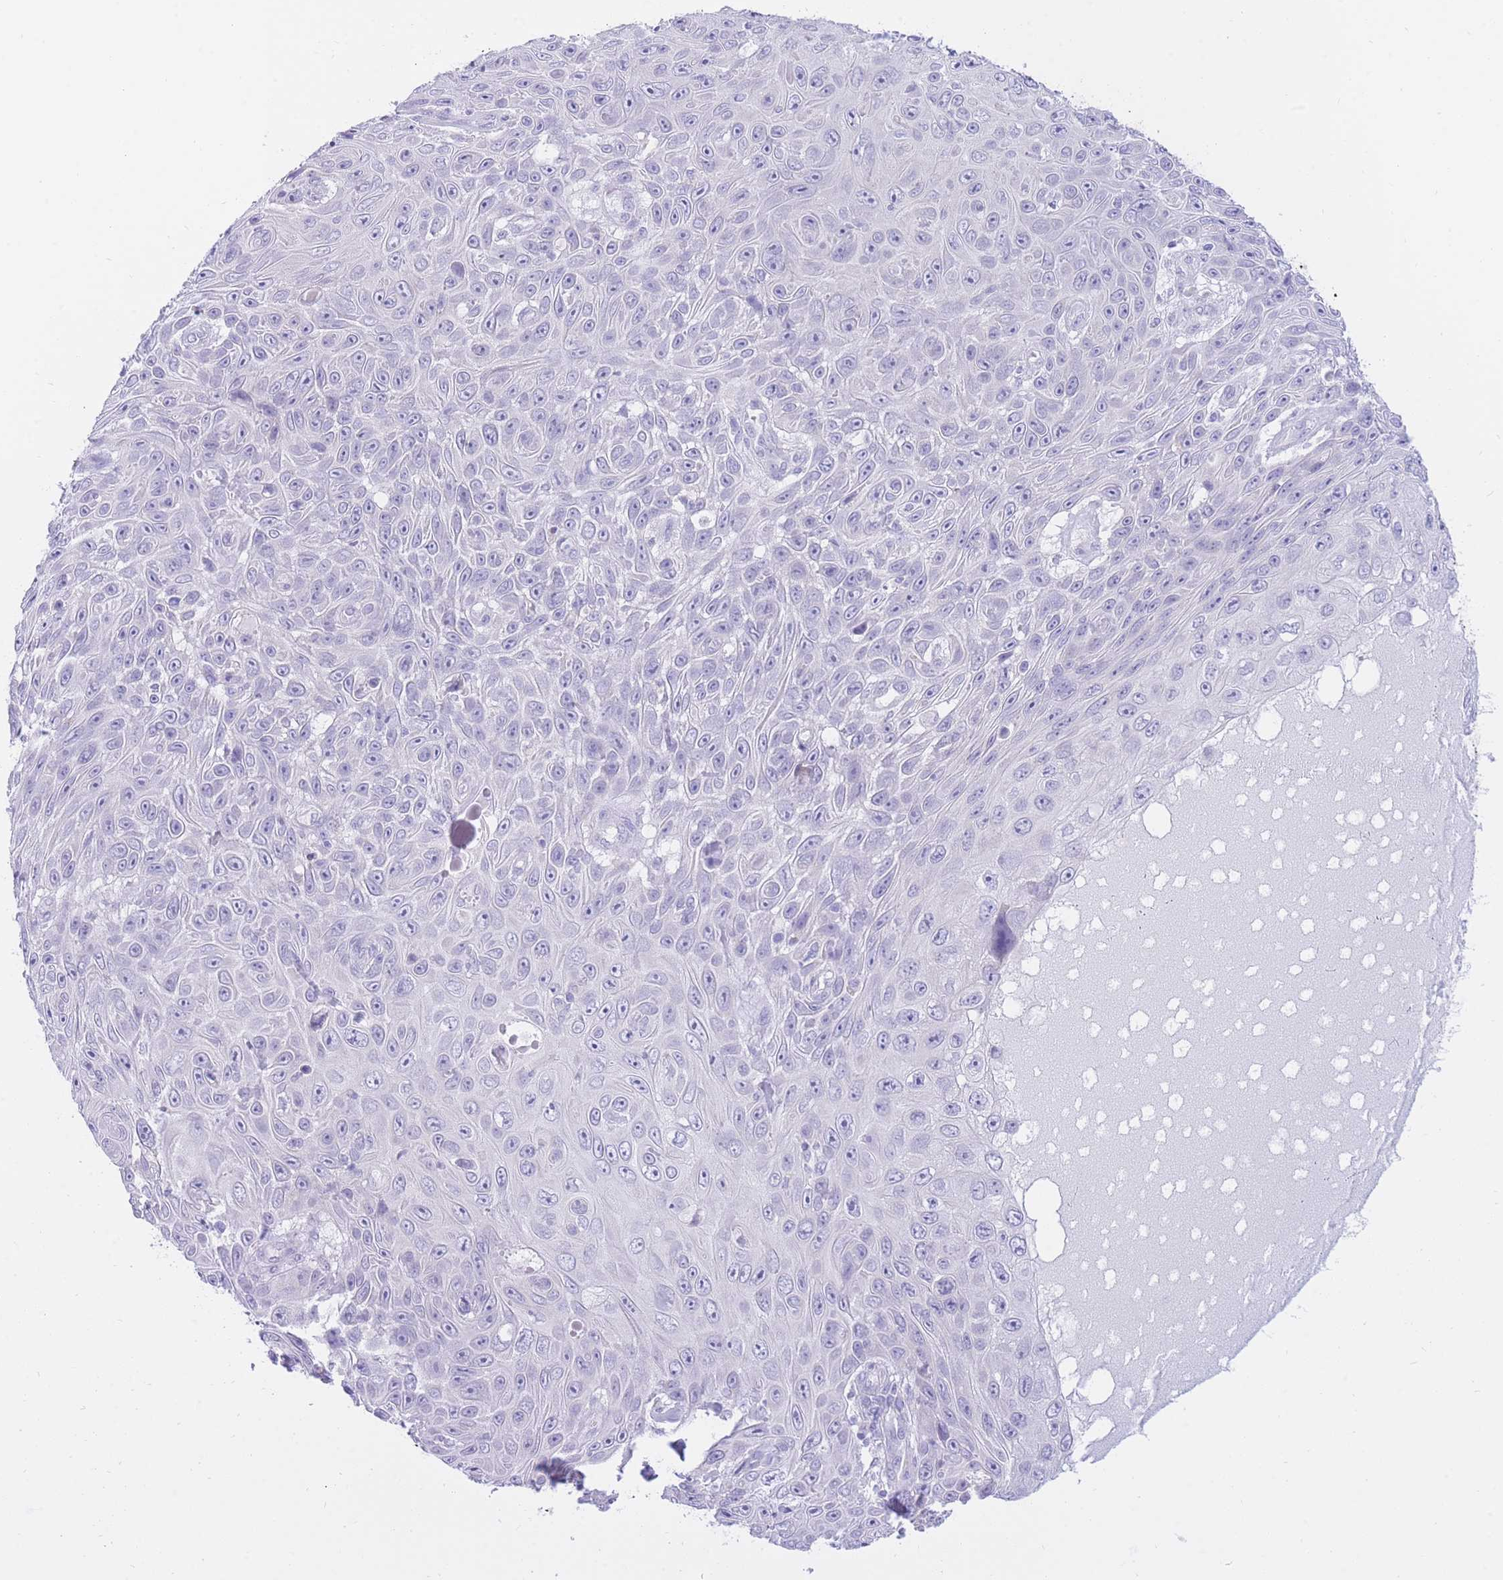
{"staining": {"intensity": "negative", "quantity": "none", "location": "none"}, "tissue": "skin cancer", "cell_type": "Tumor cells", "image_type": "cancer", "snomed": [{"axis": "morphology", "description": "Squamous cell carcinoma, NOS"}, {"axis": "topography", "description": "Skin"}], "caption": "DAB (3,3'-diaminobenzidine) immunohistochemical staining of skin squamous cell carcinoma exhibits no significant positivity in tumor cells.", "gene": "SSUH2", "patient": {"sex": "male", "age": 82}}